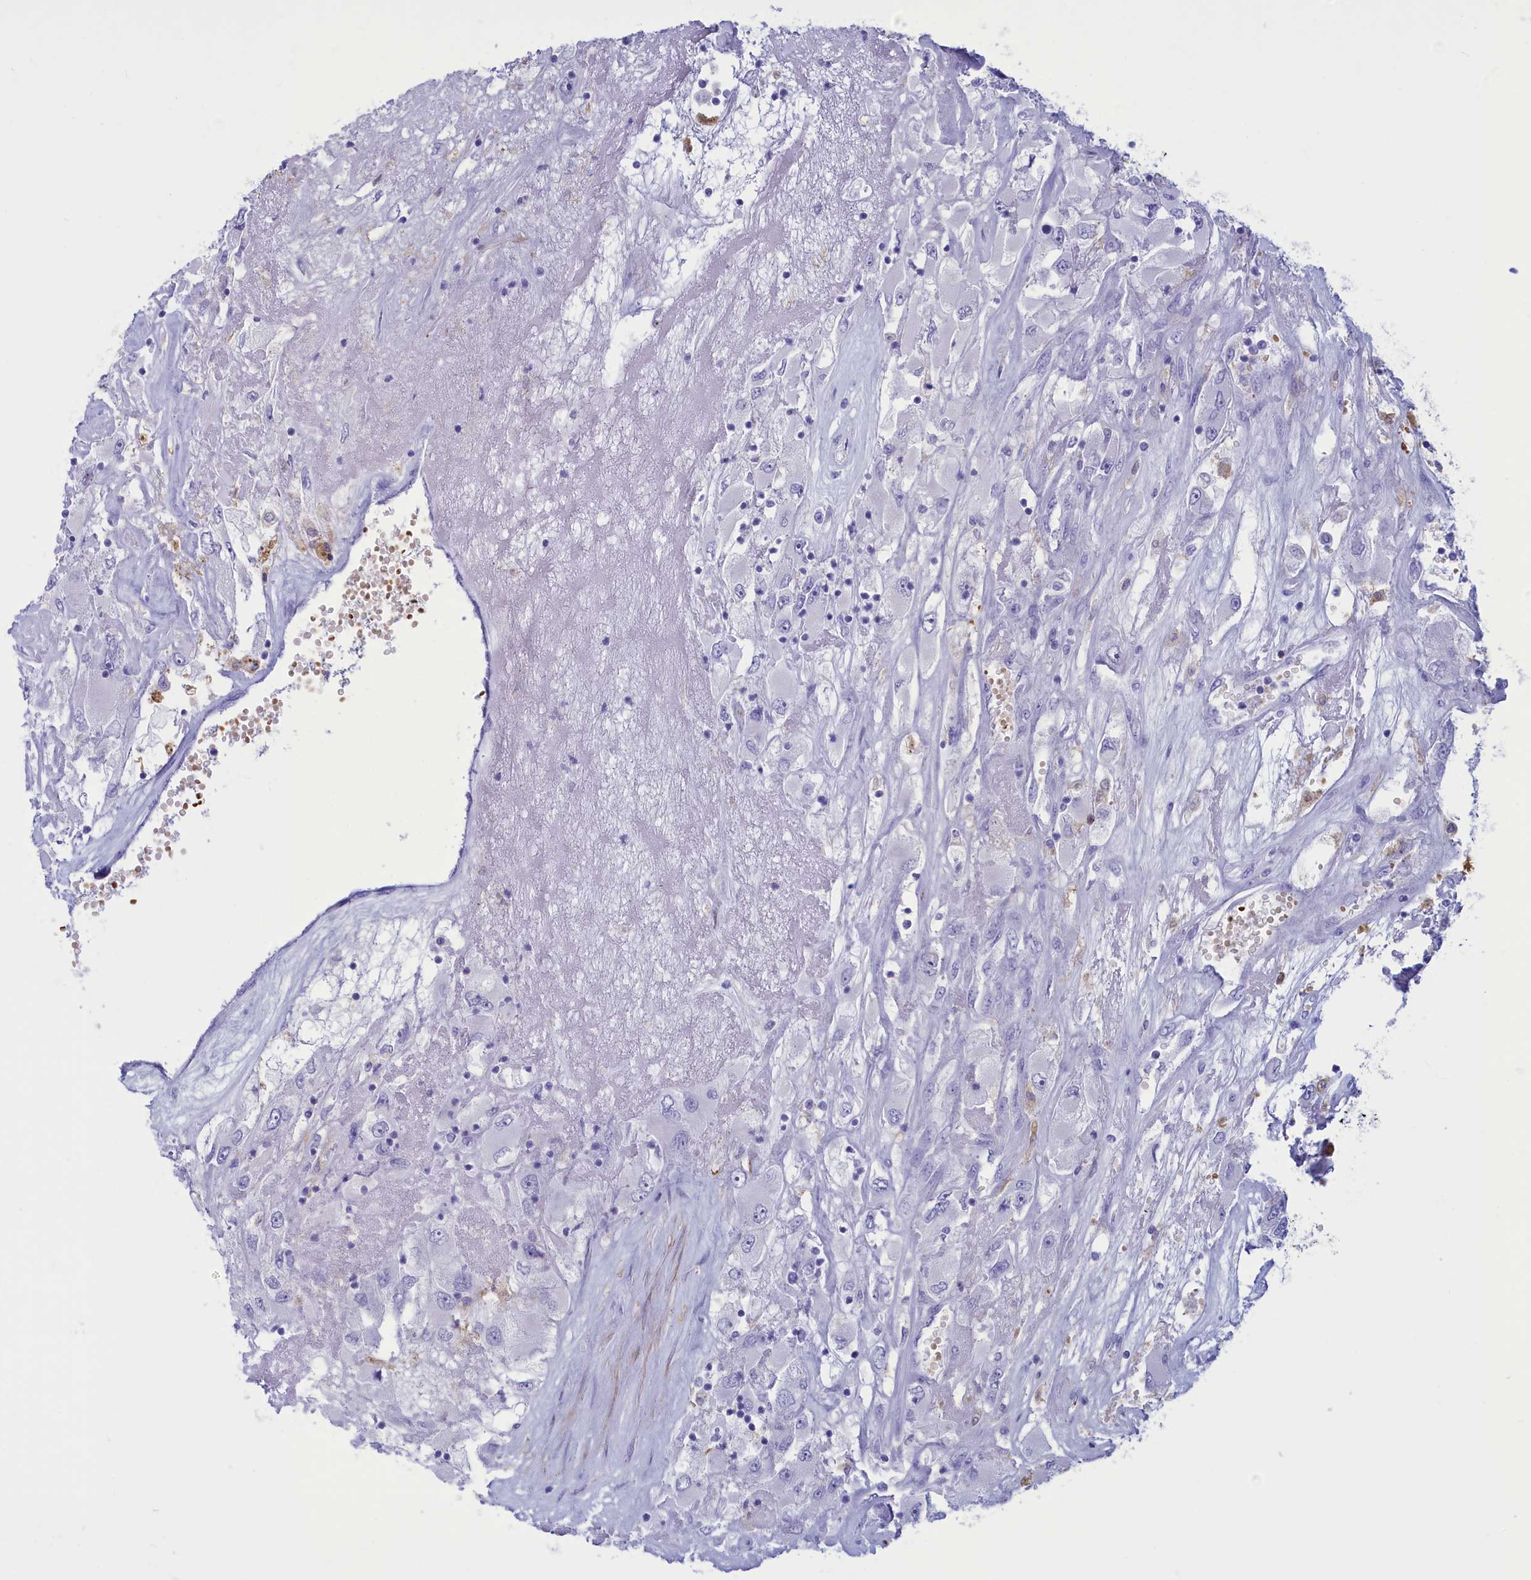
{"staining": {"intensity": "negative", "quantity": "none", "location": "none"}, "tissue": "renal cancer", "cell_type": "Tumor cells", "image_type": "cancer", "snomed": [{"axis": "morphology", "description": "Adenocarcinoma, NOS"}, {"axis": "topography", "description": "Kidney"}], "caption": "Immunohistochemical staining of human adenocarcinoma (renal) reveals no significant positivity in tumor cells.", "gene": "GAPDHS", "patient": {"sex": "female", "age": 52}}